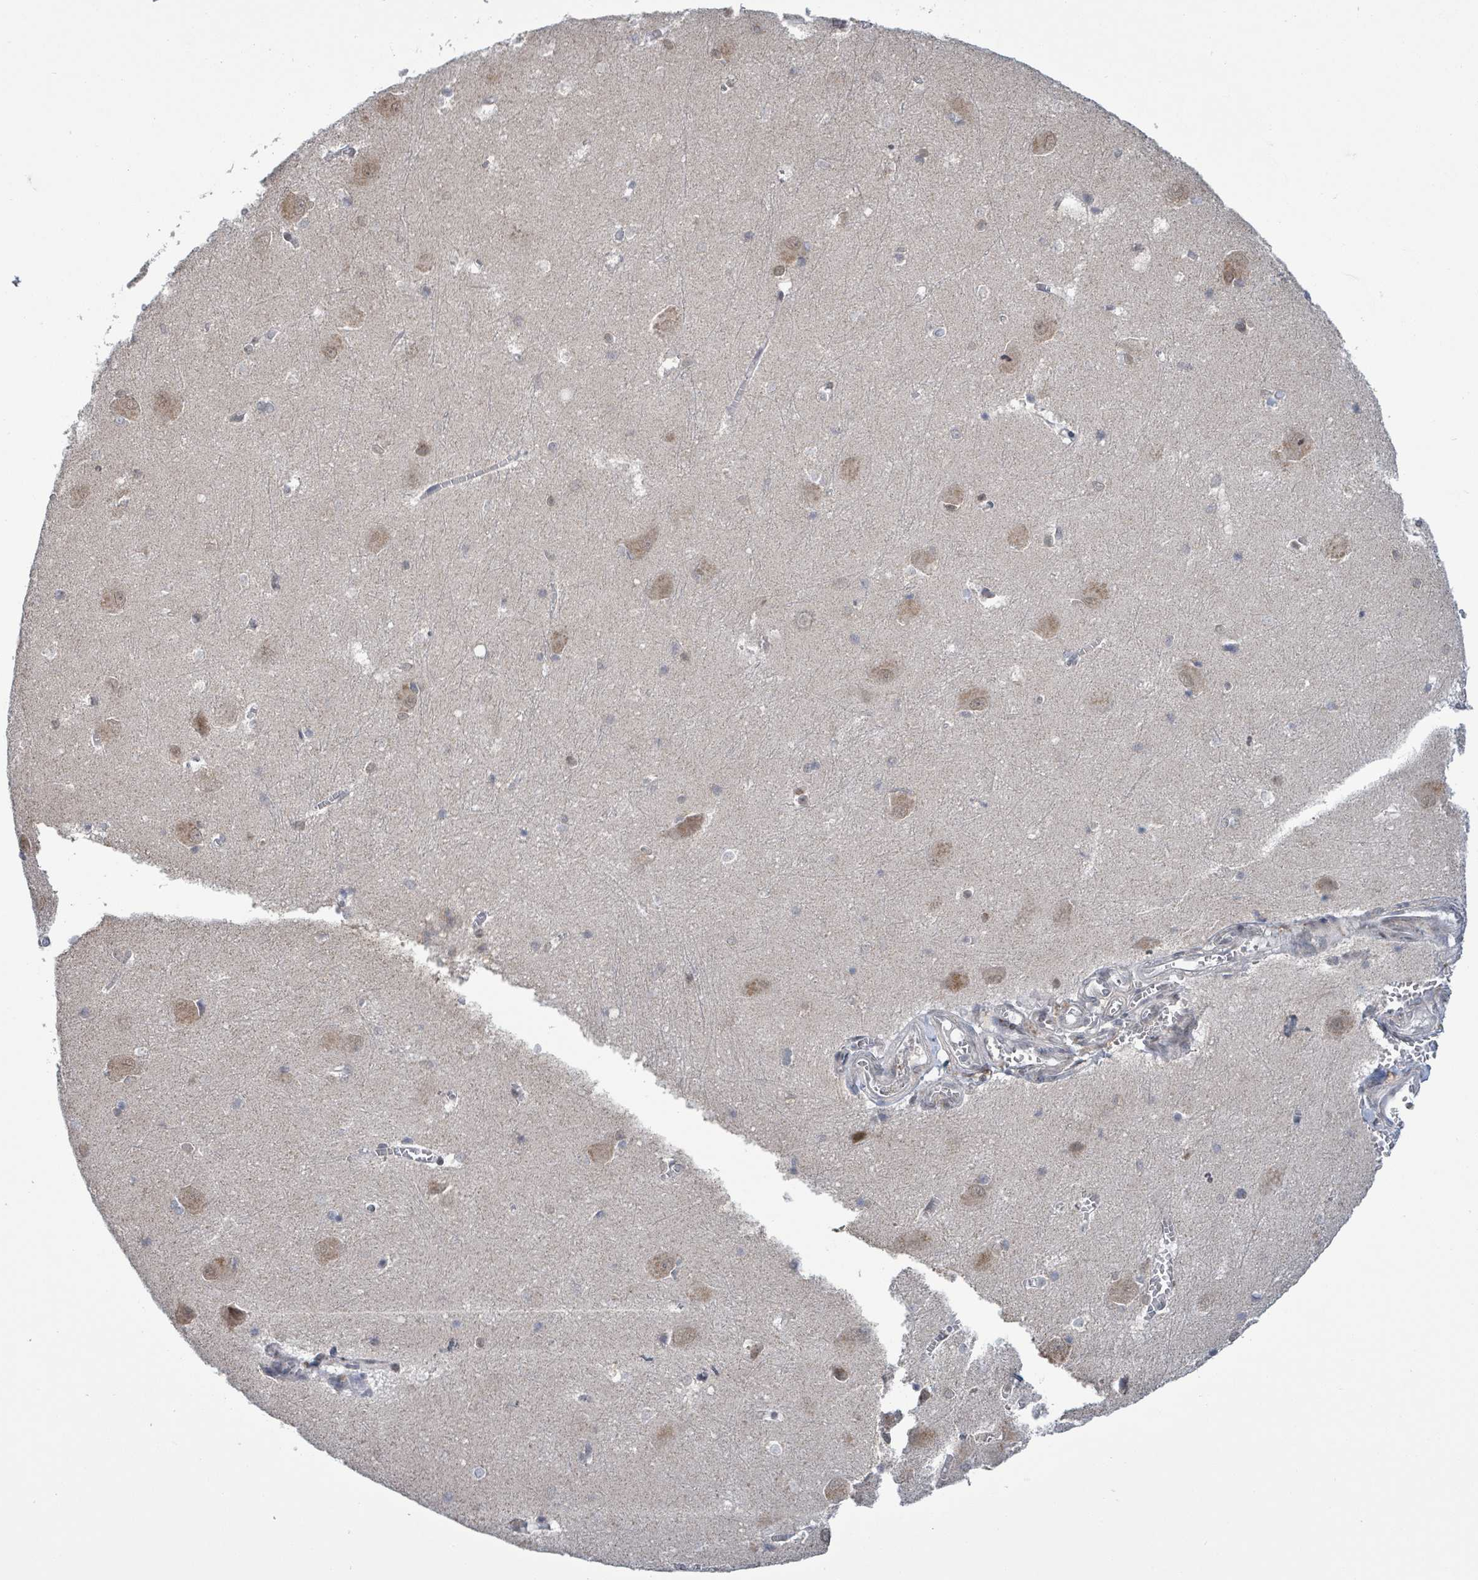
{"staining": {"intensity": "moderate", "quantity": "<25%", "location": "nuclear"}, "tissue": "hippocampus", "cell_type": "Glial cells", "image_type": "normal", "snomed": [{"axis": "morphology", "description": "Normal tissue, NOS"}, {"axis": "topography", "description": "Hippocampus"}], "caption": "A brown stain labels moderate nuclear staining of a protein in glial cells of benign human hippocampus. The protein is shown in brown color, while the nuclei are stained blue.", "gene": "SBF2", "patient": {"sex": "female", "age": 64}}